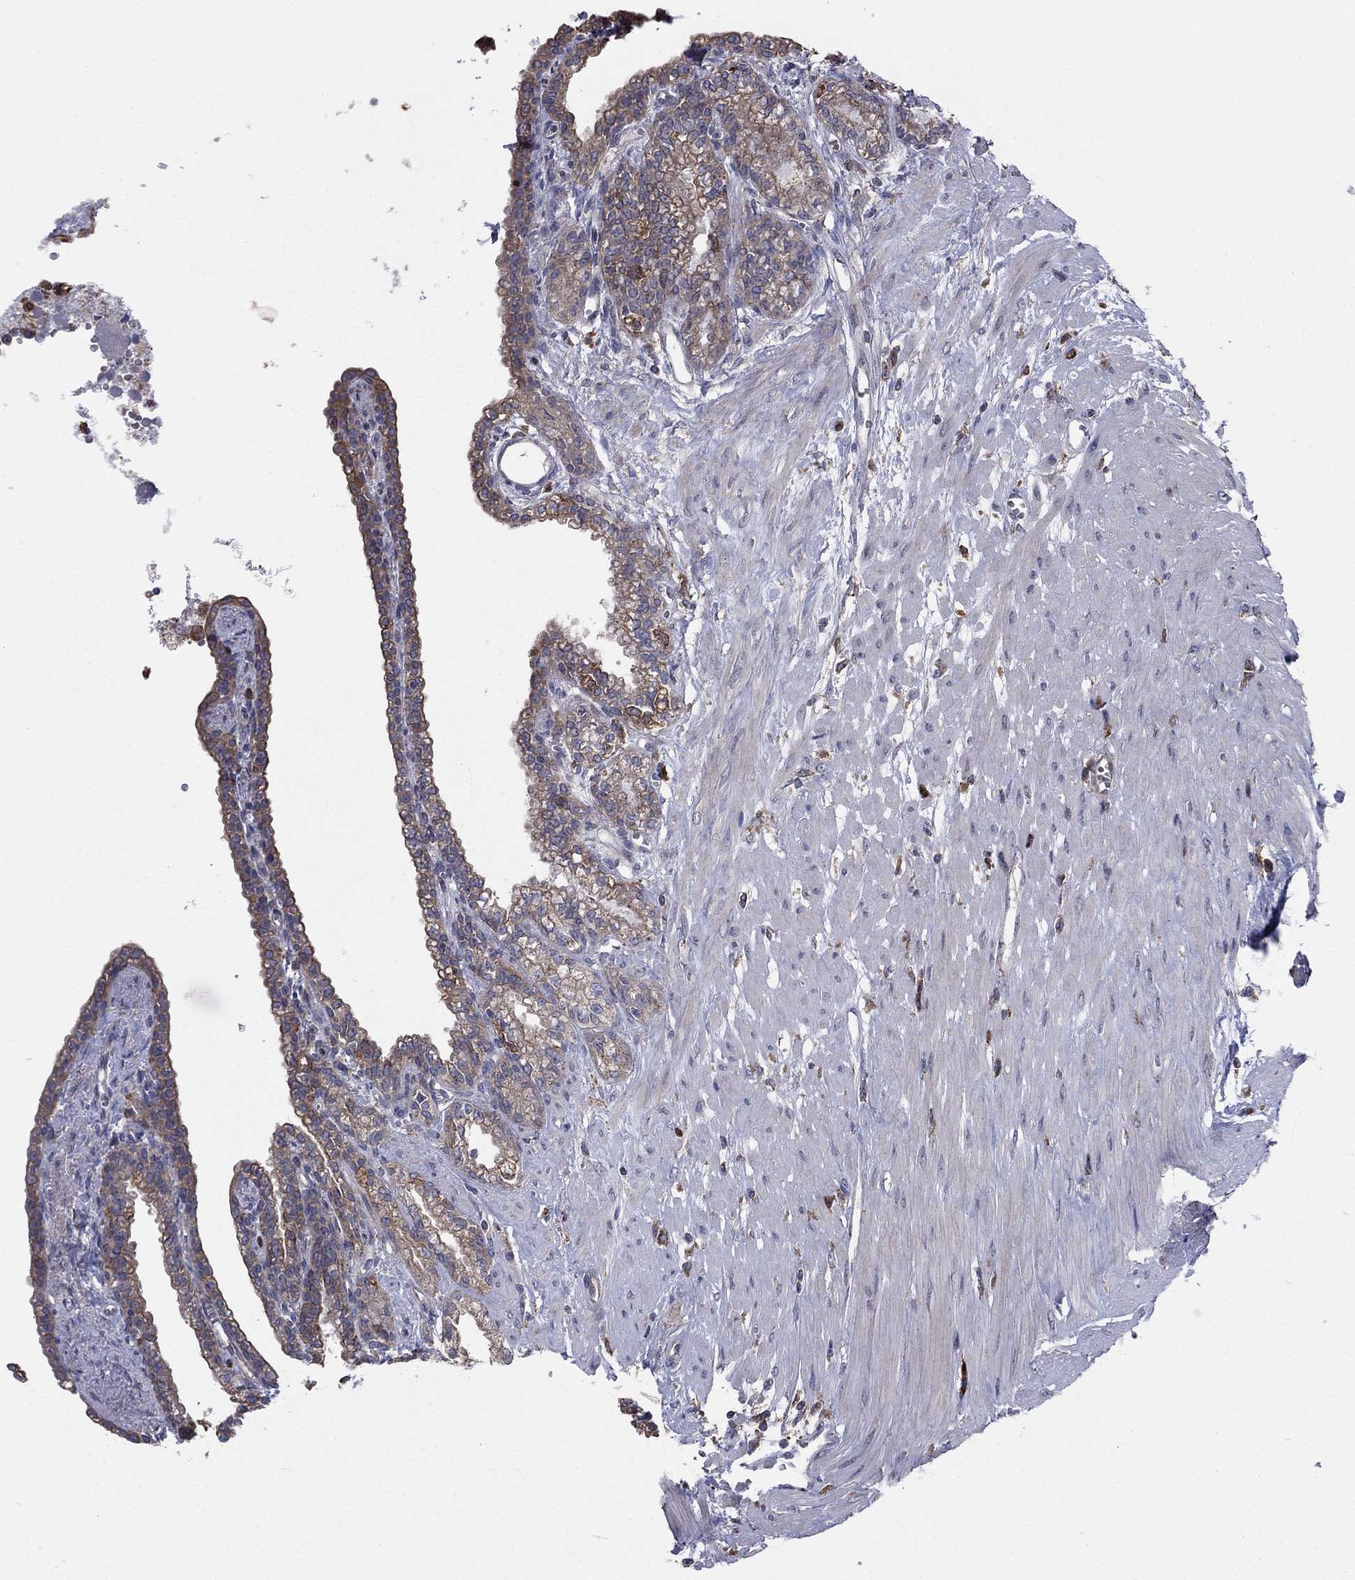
{"staining": {"intensity": "moderate", "quantity": "25%-75%", "location": "cytoplasmic/membranous"}, "tissue": "seminal vesicle", "cell_type": "Glandular cells", "image_type": "normal", "snomed": [{"axis": "morphology", "description": "Normal tissue, NOS"}, {"axis": "morphology", "description": "Urothelial carcinoma, NOS"}, {"axis": "topography", "description": "Urinary bladder"}, {"axis": "topography", "description": "Seminal veicle"}], "caption": "Seminal vesicle stained for a protein (brown) shows moderate cytoplasmic/membranous positive staining in approximately 25%-75% of glandular cells.", "gene": "MEA1", "patient": {"sex": "male", "age": 76}}